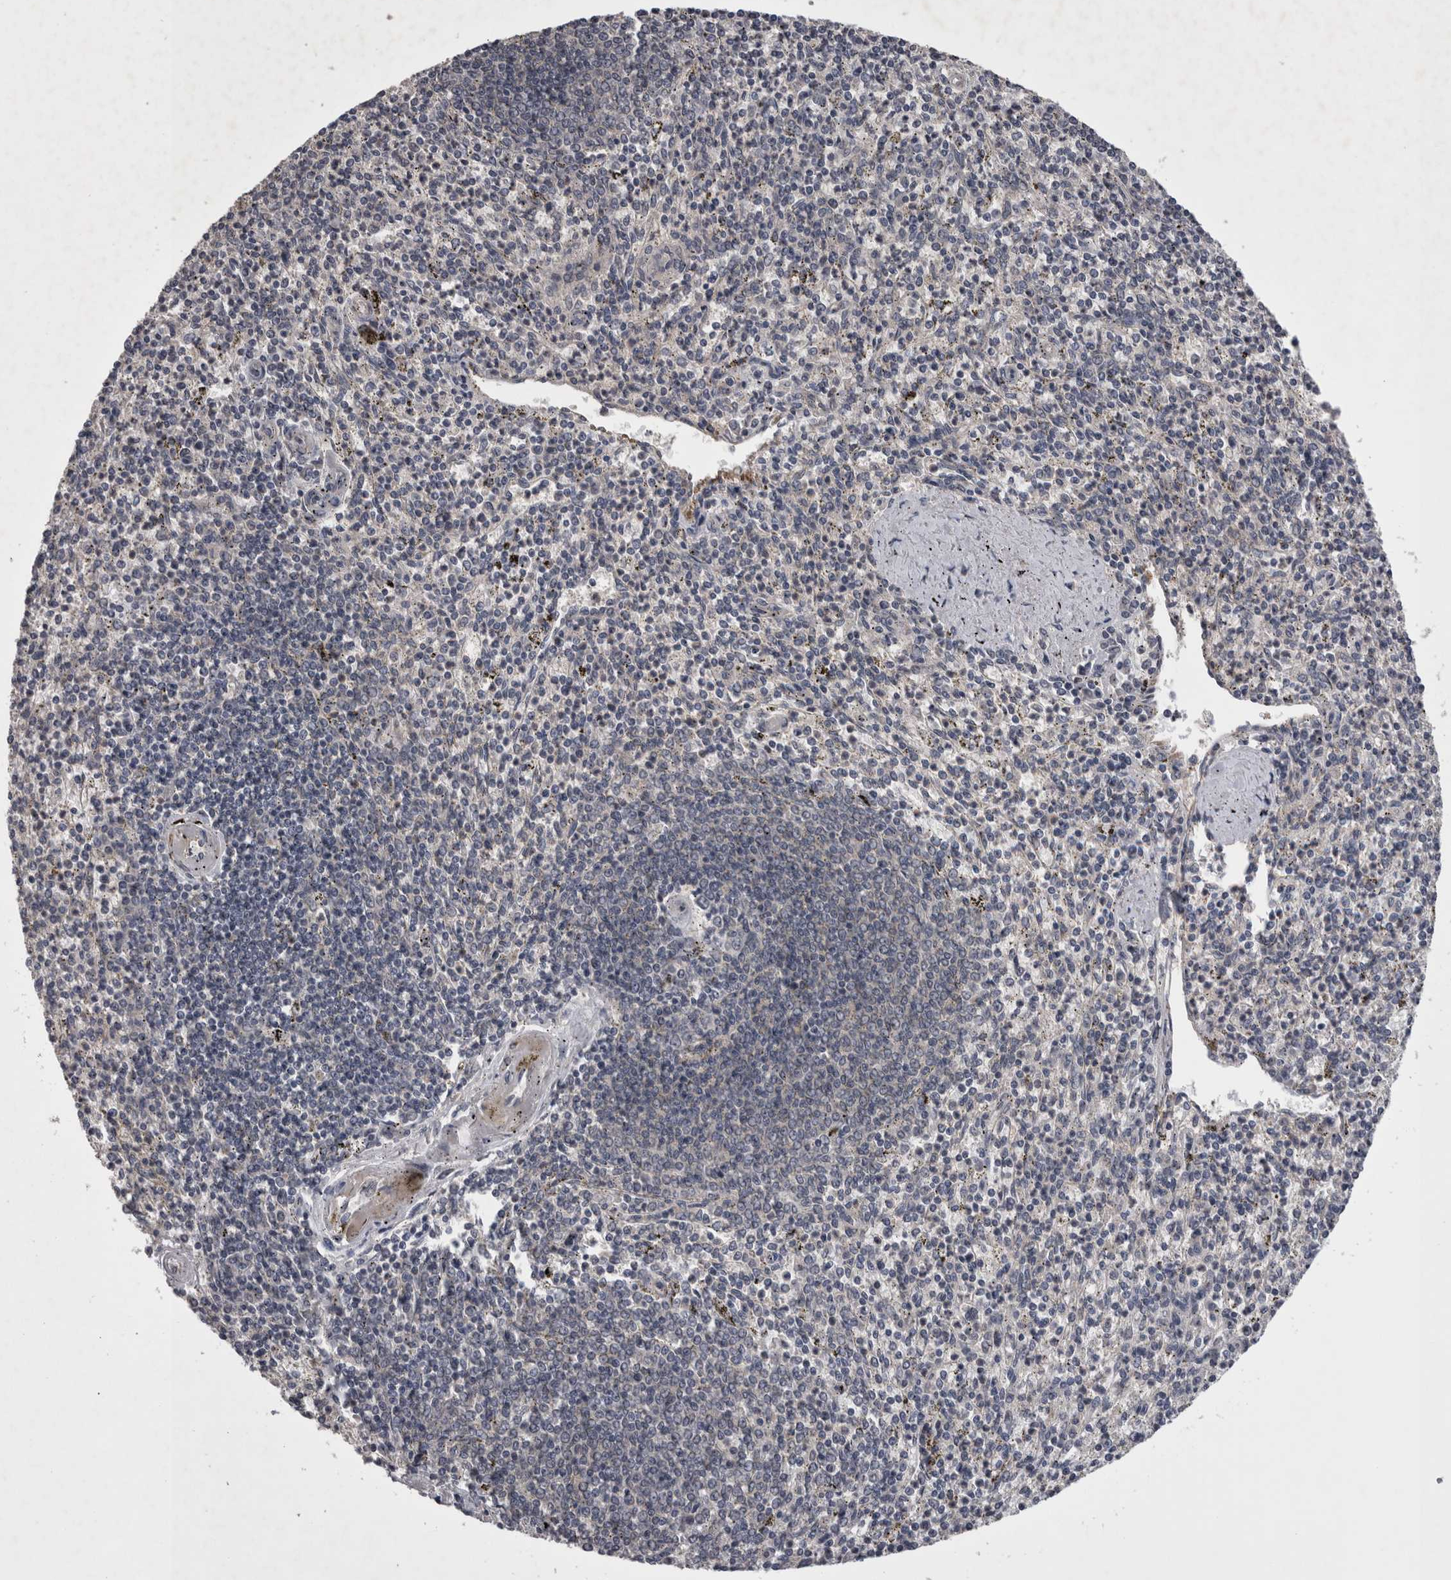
{"staining": {"intensity": "negative", "quantity": "none", "location": "none"}, "tissue": "spleen", "cell_type": "Cells in red pulp", "image_type": "normal", "snomed": [{"axis": "morphology", "description": "Normal tissue, NOS"}, {"axis": "topography", "description": "Spleen"}], "caption": "Image shows no significant protein expression in cells in red pulp of unremarkable spleen. (DAB immunohistochemistry, high magnification).", "gene": "ZNF114", "patient": {"sex": "male", "age": 72}}